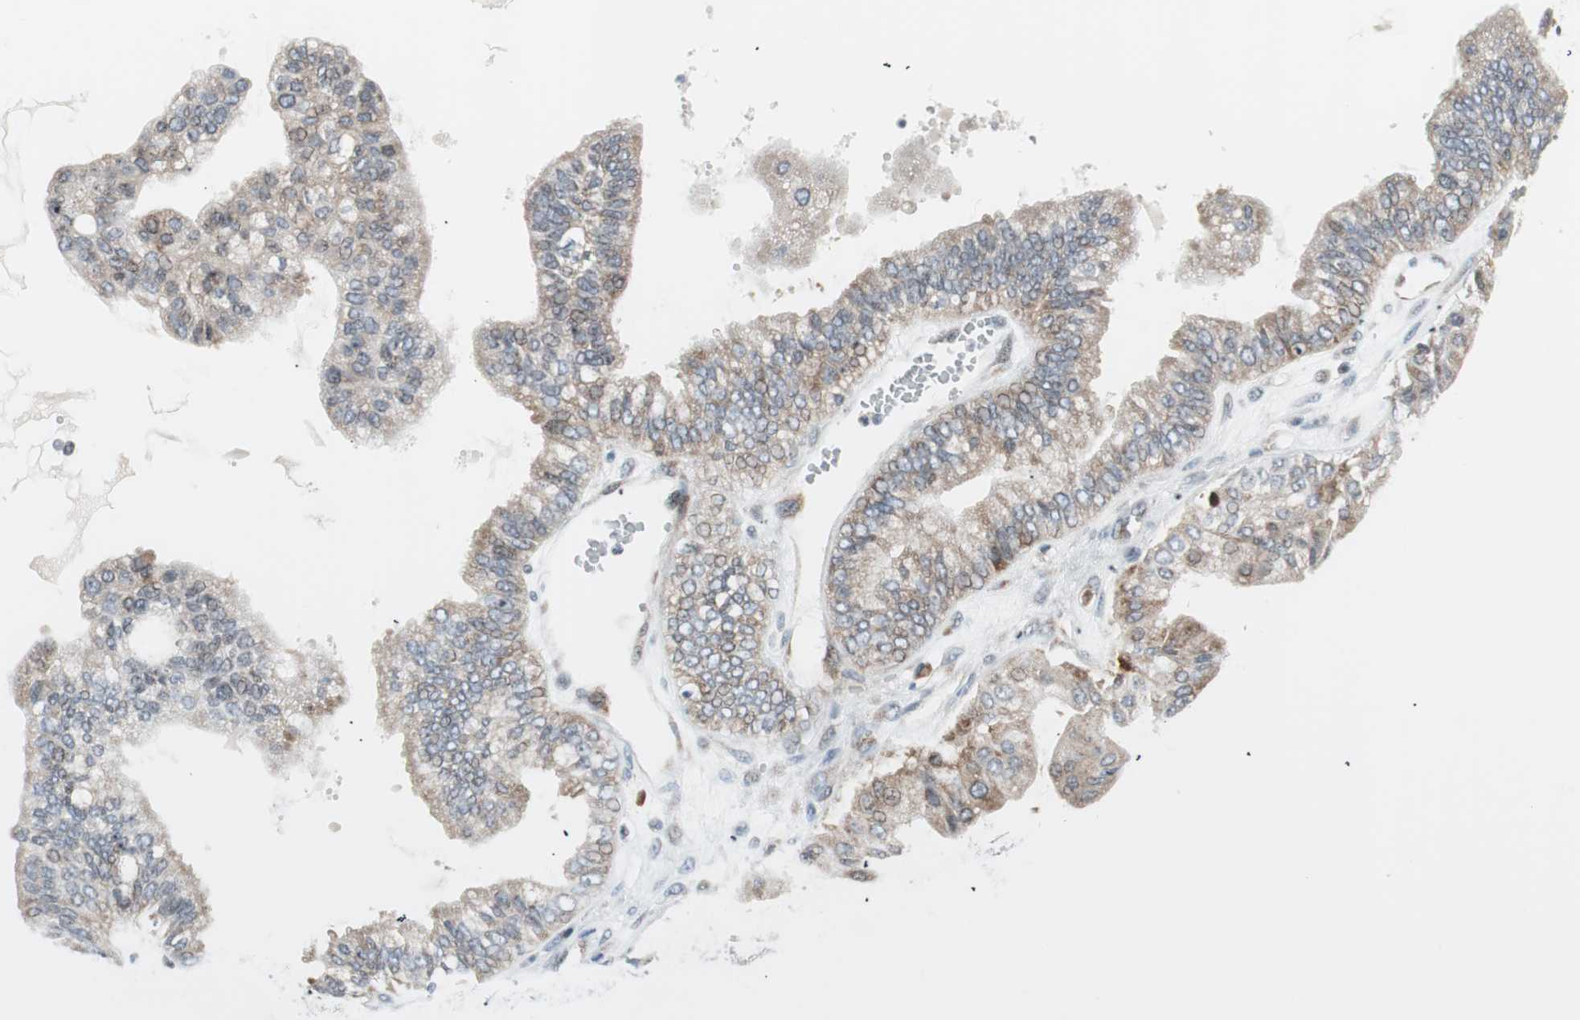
{"staining": {"intensity": "weak", "quantity": ">75%", "location": "cytoplasmic/membranous"}, "tissue": "ovarian cancer", "cell_type": "Tumor cells", "image_type": "cancer", "snomed": [{"axis": "morphology", "description": "Carcinoma, NOS"}, {"axis": "morphology", "description": "Carcinoma, endometroid"}, {"axis": "topography", "description": "Ovary"}], "caption": "This image shows ovarian carcinoma stained with immunohistochemistry (IHC) to label a protein in brown. The cytoplasmic/membranous of tumor cells show weak positivity for the protein. Nuclei are counter-stained blue.", "gene": "TPT1", "patient": {"sex": "female", "age": 50}}